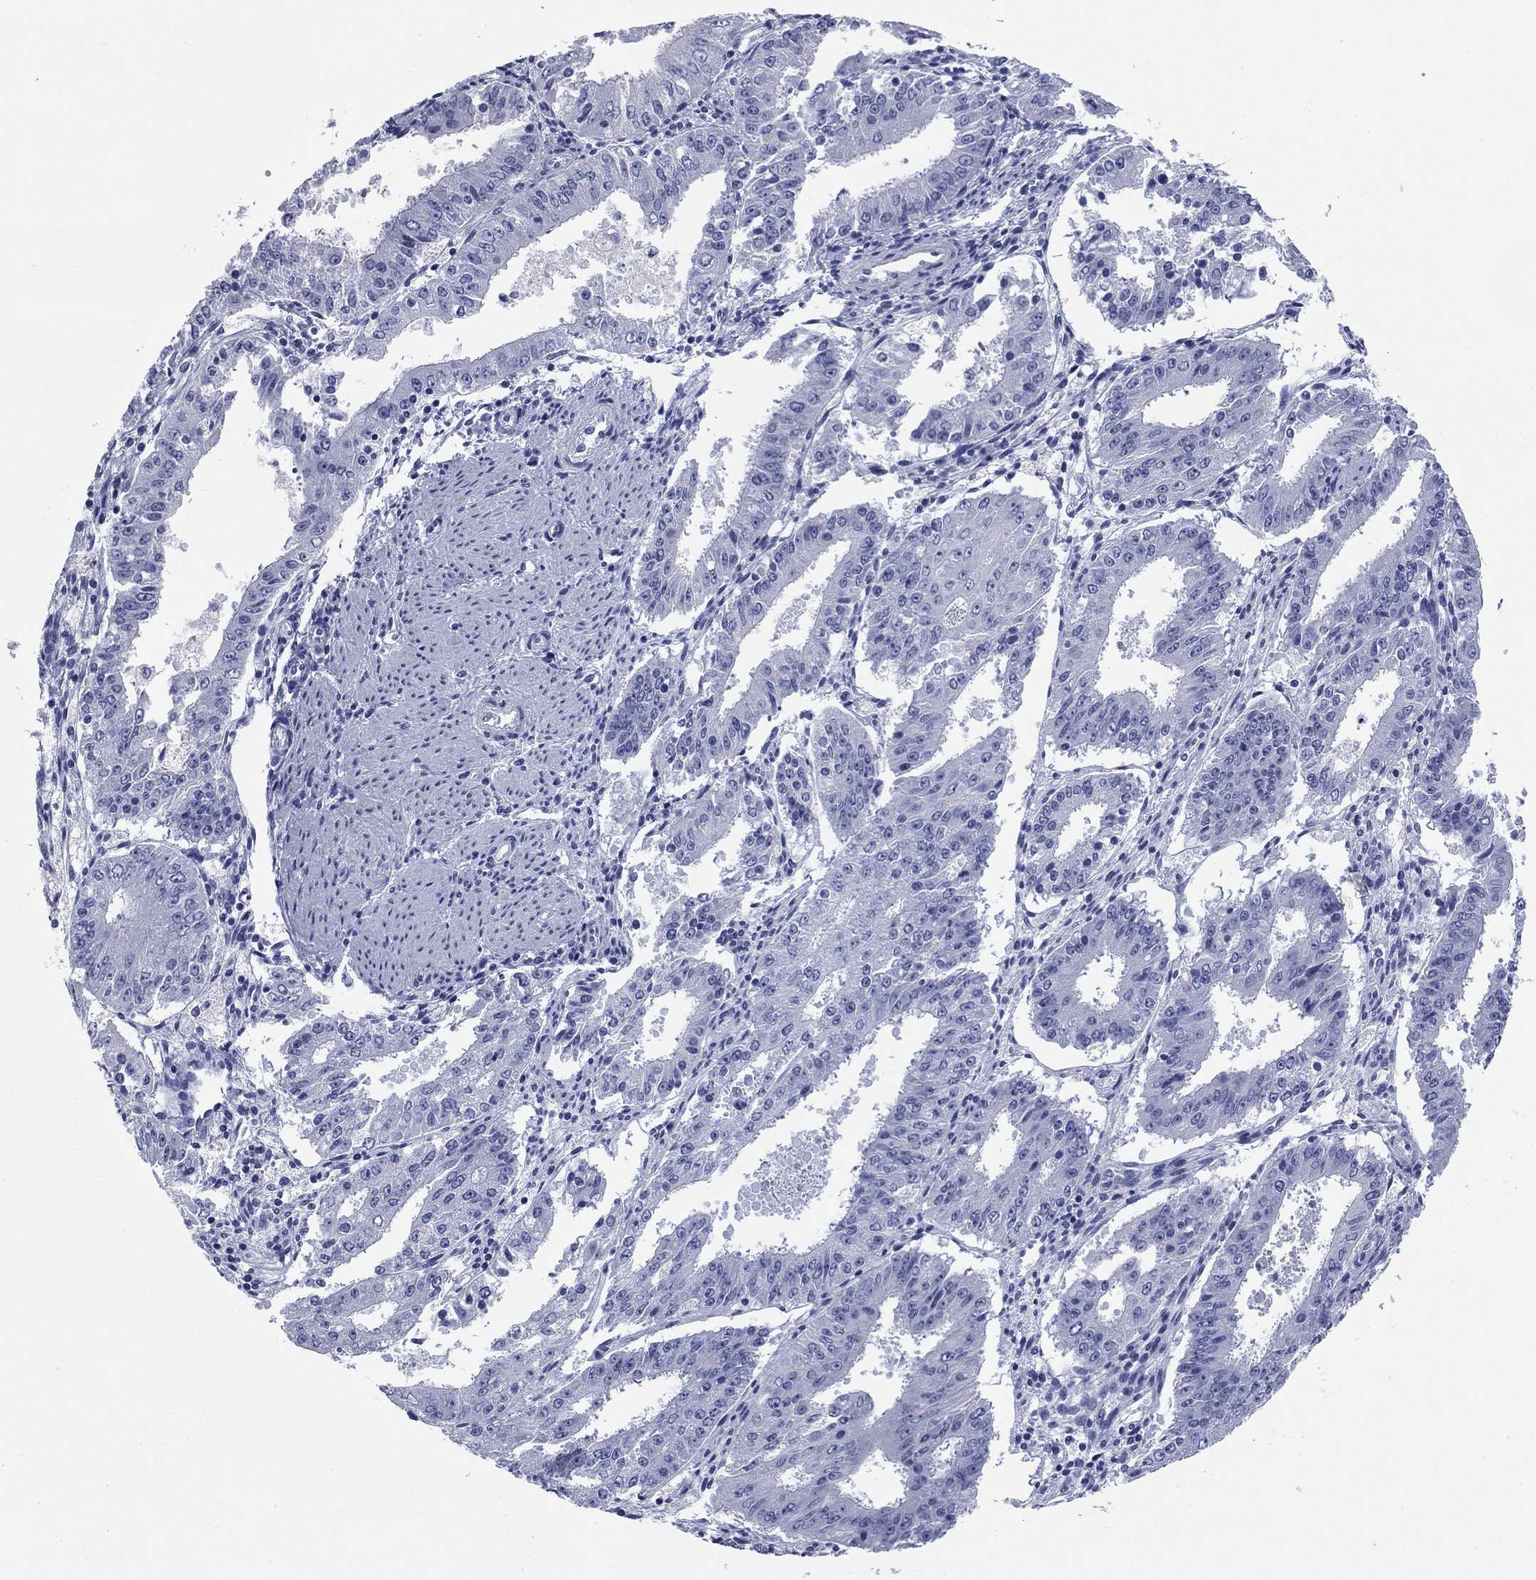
{"staining": {"intensity": "negative", "quantity": "none", "location": "none"}, "tissue": "ovarian cancer", "cell_type": "Tumor cells", "image_type": "cancer", "snomed": [{"axis": "morphology", "description": "Carcinoma, endometroid"}, {"axis": "topography", "description": "Ovary"}], "caption": "DAB (3,3'-diaminobenzidine) immunohistochemical staining of human endometroid carcinoma (ovarian) exhibits no significant expression in tumor cells.", "gene": "KCNH1", "patient": {"sex": "female", "age": 42}}